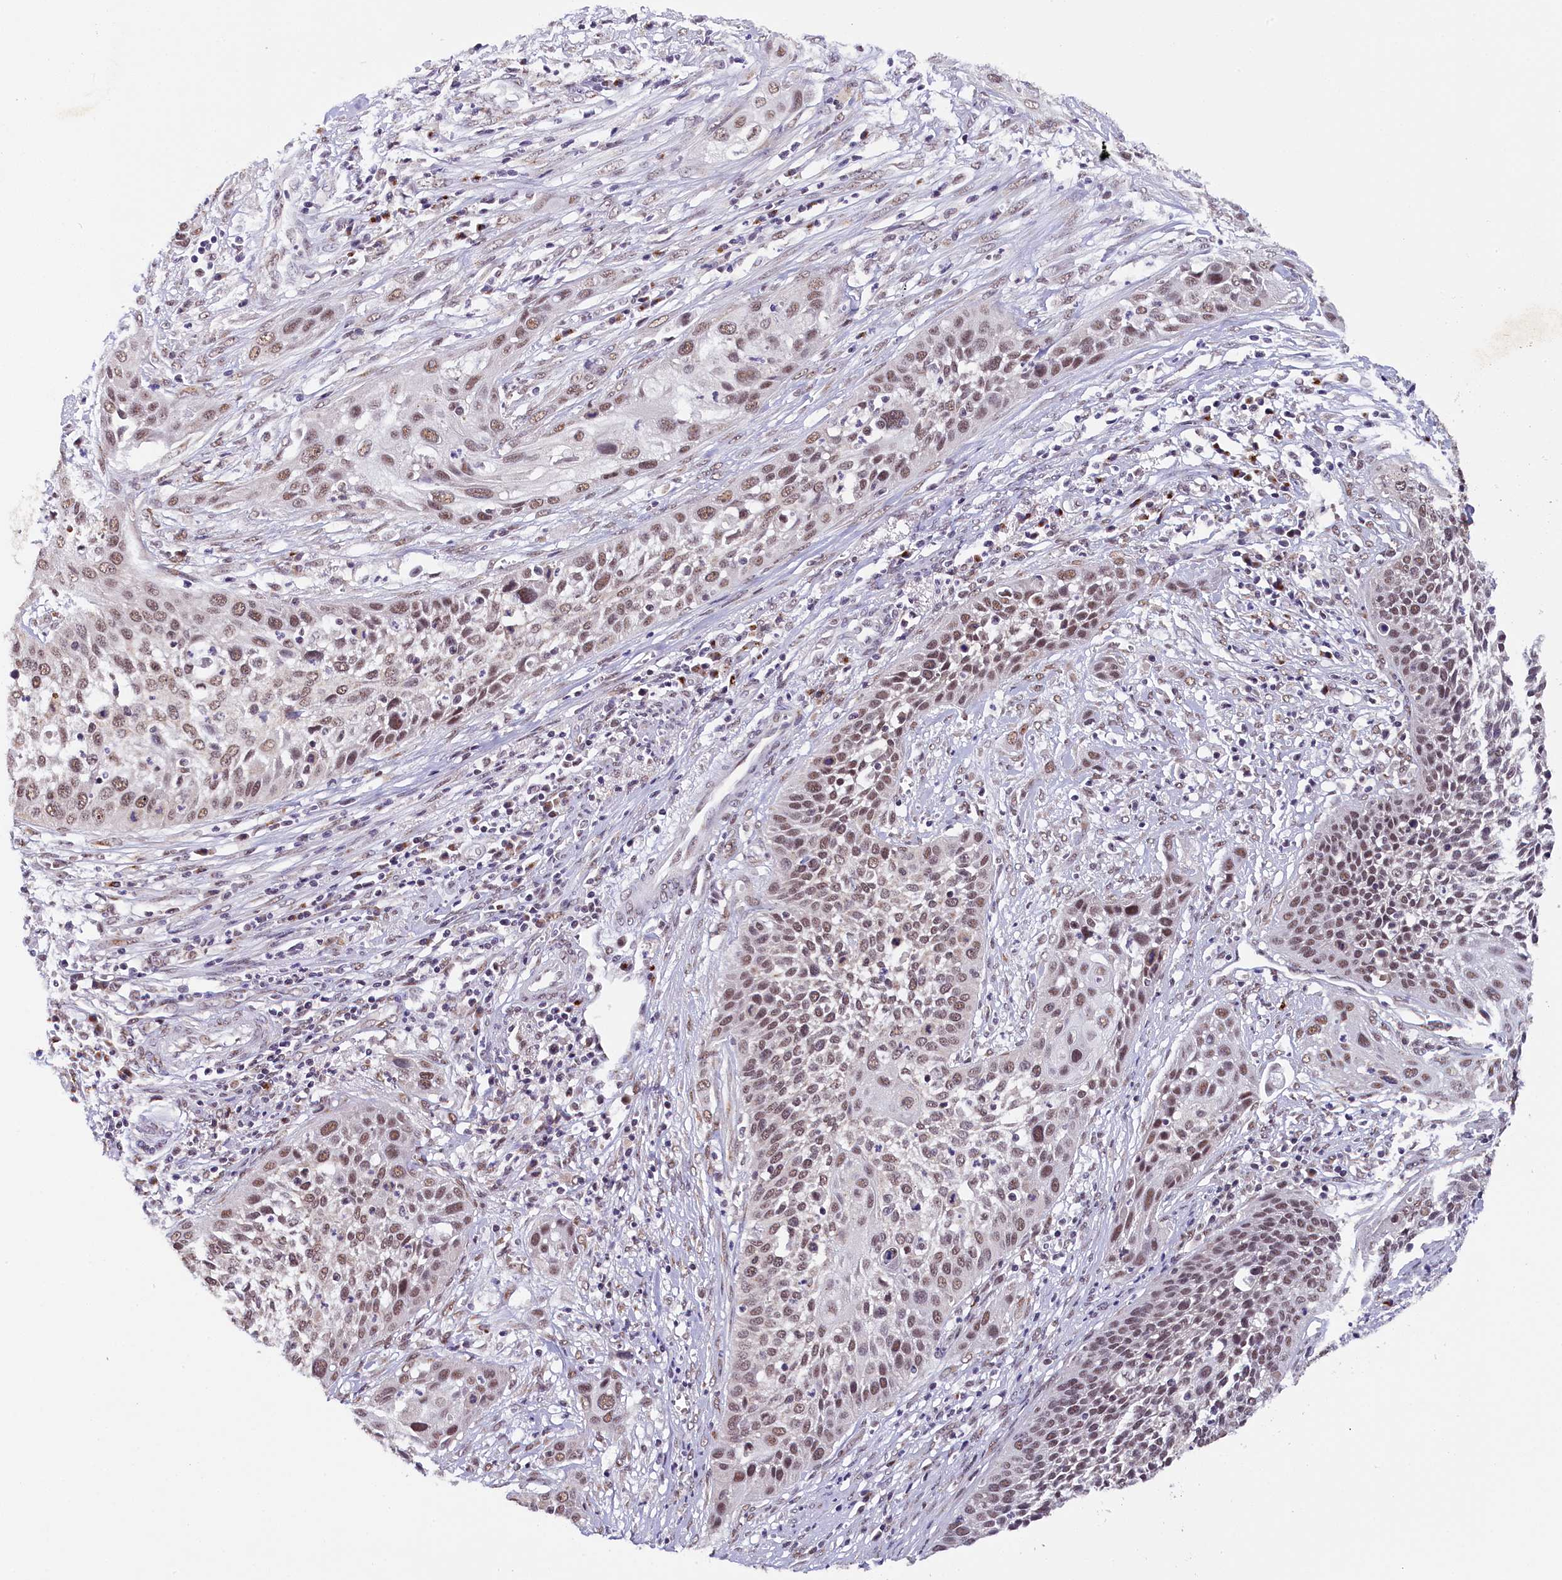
{"staining": {"intensity": "moderate", "quantity": "25%-75%", "location": "nuclear"}, "tissue": "cervical cancer", "cell_type": "Tumor cells", "image_type": "cancer", "snomed": [{"axis": "morphology", "description": "Squamous cell carcinoma, NOS"}, {"axis": "topography", "description": "Cervix"}], "caption": "The micrograph shows immunohistochemical staining of squamous cell carcinoma (cervical). There is moderate nuclear staining is identified in about 25%-75% of tumor cells.", "gene": "NCBP1", "patient": {"sex": "female", "age": 34}}